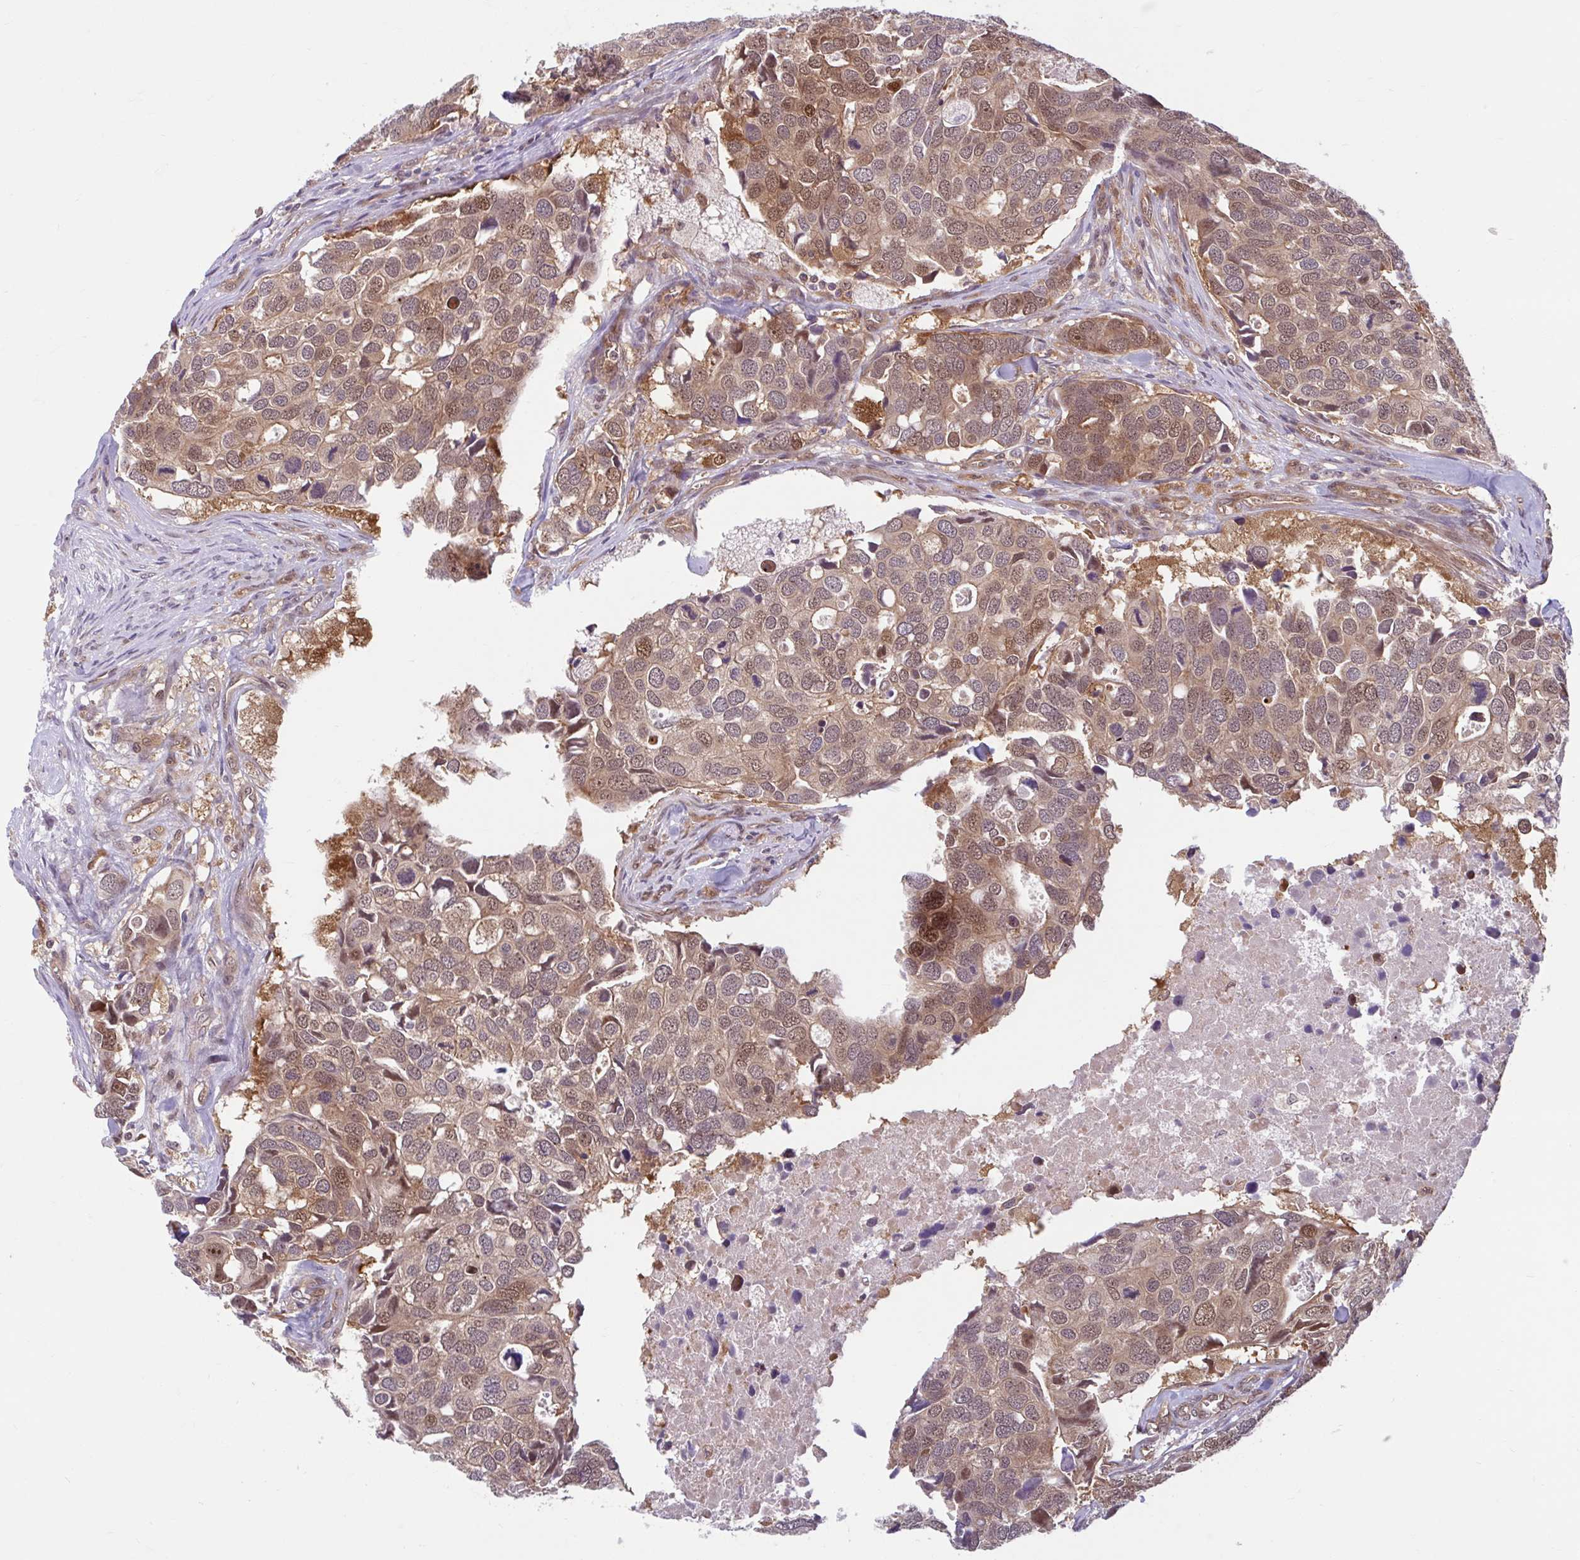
{"staining": {"intensity": "moderate", "quantity": ">75%", "location": "cytoplasmic/membranous,nuclear"}, "tissue": "breast cancer", "cell_type": "Tumor cells", "image_type": "cancer", "snomed": [{"axis": "morphology", "description": "Duct carcinoma"}, {"axis": "topography", "description": "Breast"}], "caption": "Breast cancer stained with IHC shows moderate cytoplasmic/membranous and nuclear staining in approximately >75% of tumor cells.", "gene": "HMBS", "patient": {"sex": "female", "age": 83}}